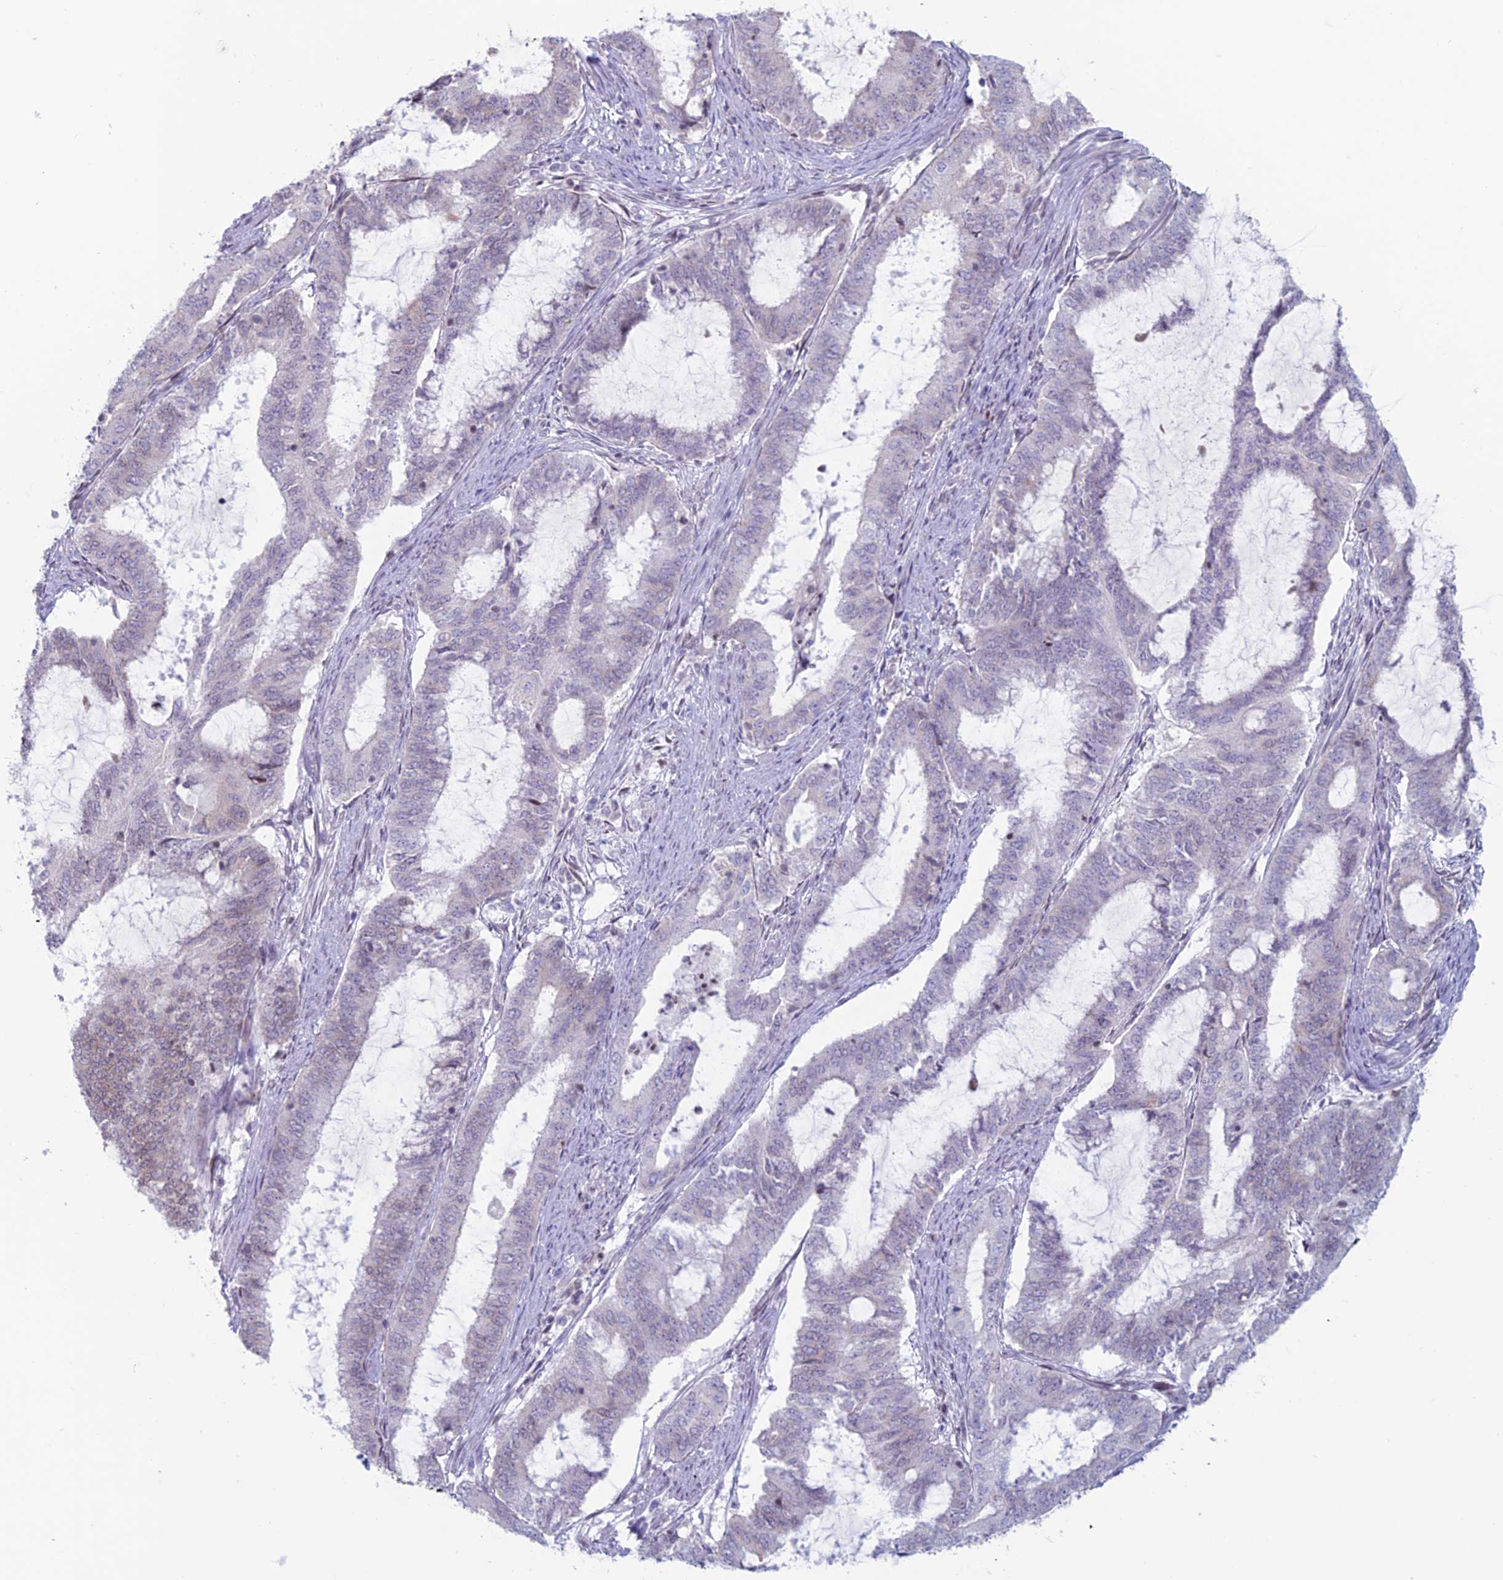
{"staining": {"intensity": "negative", "quantity": "none", "location": "none"}, "tissue": "endometrial cancer", "cell_type": "Tumor cells", "image_type": "cancer", "snomed": [{"axis": "morphology", "description": "Adenocarcinoma, NOS"}, {"axis": "topography", "description": "Endometrium"}], "caption": "A photomicrograph of endometrial cancer stained for a protein reveals no brown staining in tumor cells.", "gene": "CERS6", "patient": {"sex": "female", "age": 51}}